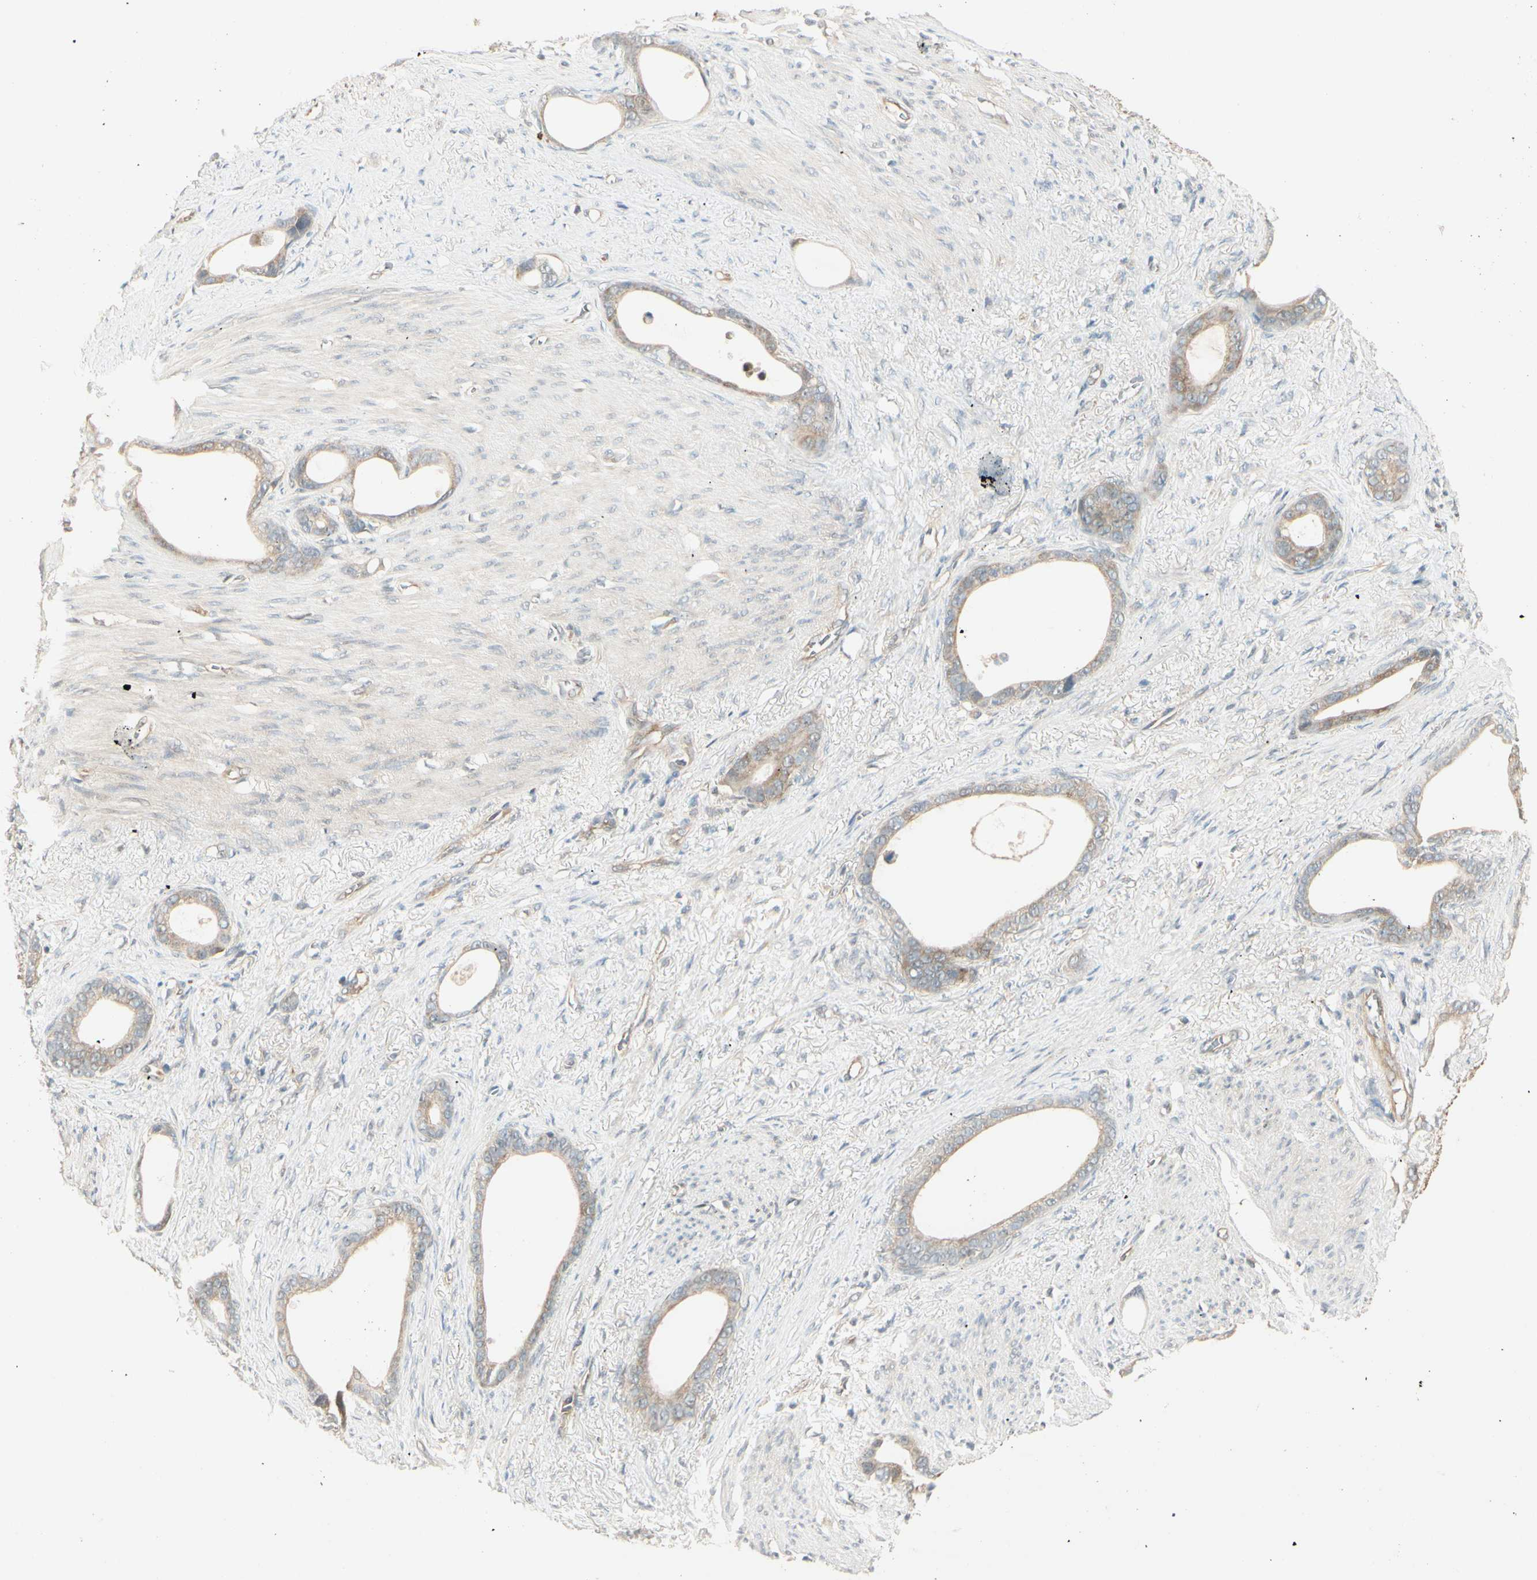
{"staining": {"intensity": "negative", "quantity": "none", "location": "none"}, "tissue": "stomach cancer", "cell_type": "Tumor cells", "image_type": "cancer", "snomed": [{"axis": "morphology", "description": "Adenocarcinoma, NOS"}, {"axis": "topography", "description": "Stomach"}], "caption": "The immunohistochemistry image has no significant positivity in tumor cells of adenocarcinoma (stomach) tissue.", "gene": "IPO5", "patient": {"sex": "female", "age": 75}}